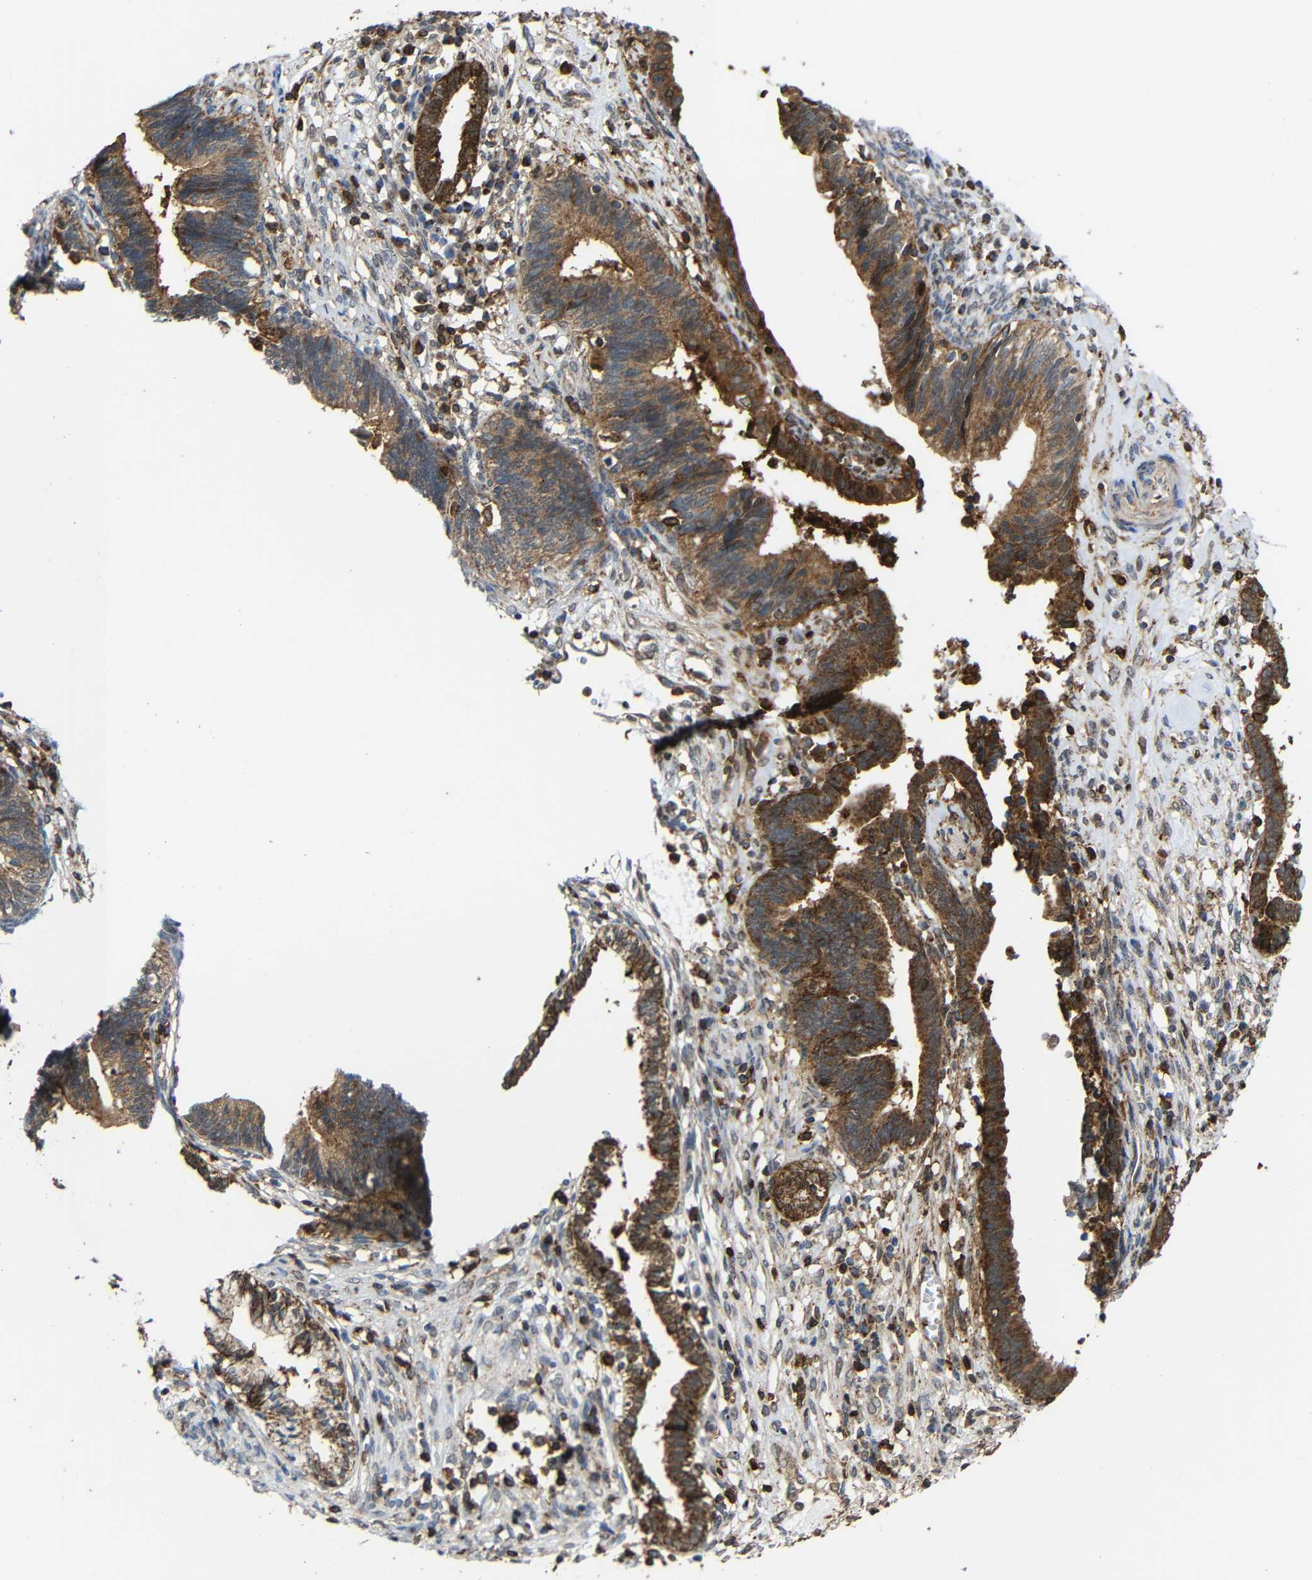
{"staining": {"intensity": "moderate", "quantity": ">75%", "location": "cytoplasmic/membranous"}, "tissue": "cervical cancer", "cell_type": "Tumor cells", "image_type": "cancer", "snomed": [{"axis": "morphology", "description": "Adenocarcinoma, NOS"}, {"axis": "topography", "description": "Cervix"}], "caption": "Protein staining exhibits moderate cytoplasmic/membranous staining in about >75% of tumor cells in cervical adenocarcinoma. The staining was performed using DAB (3,3'-diaminobenzidine), with brown indicating positive protein expression. Nuclei are stained blue with hematoxylin.", "gene": "C1GALT1", "patient": {"sex": "female", "age": 44}}